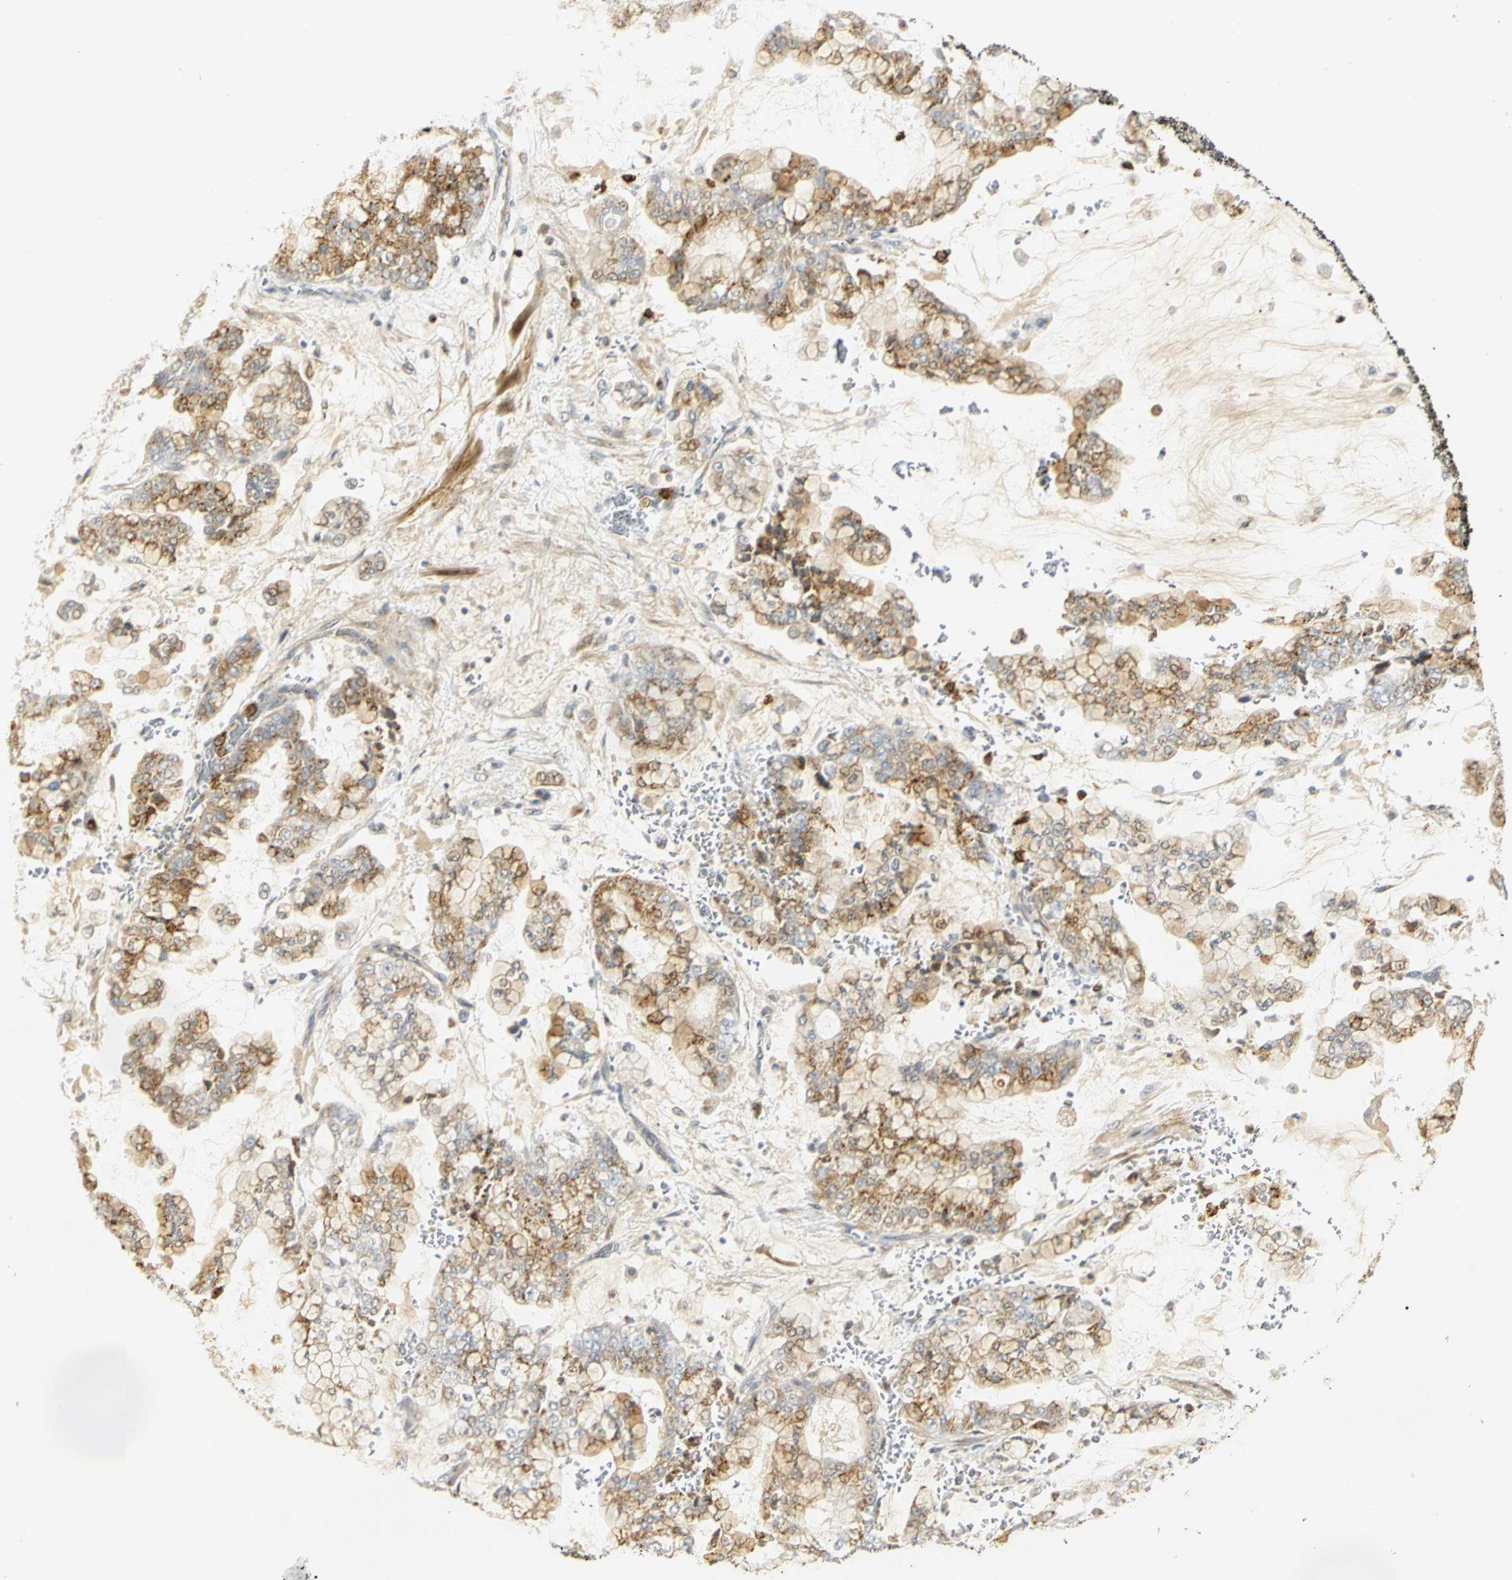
{"staining": {"intensity": "moderate", "quantity": ">75%", "location": "cytoplasmic/membranous"}, "tissue": "stomach cancer", "cell_type": "Tumor cells", "image_type": "cancer", "snomed": [{"axis": "morphology", "description": "Normal tissue, NOS"}, {"axis": "morphology", "description": "Adenocarcinoma, NOS"}, {"axis": "topography", "description": "Stomach, upper"}, {"axis": "topography", "description": "Stomach"}], "caption": "Protein expression analysis of human stomach cancer (adenocarcinoma) reveals moderate cytoplasmic/membranous staining in approximately >75% of tumor cells. The staining was performed using DAB, with brown indicating positive protein expression. Nuclei are stained blue with hematoxylin.", "gene": "TM9SF2", "patient": {"sex": "male", "age": 76}}